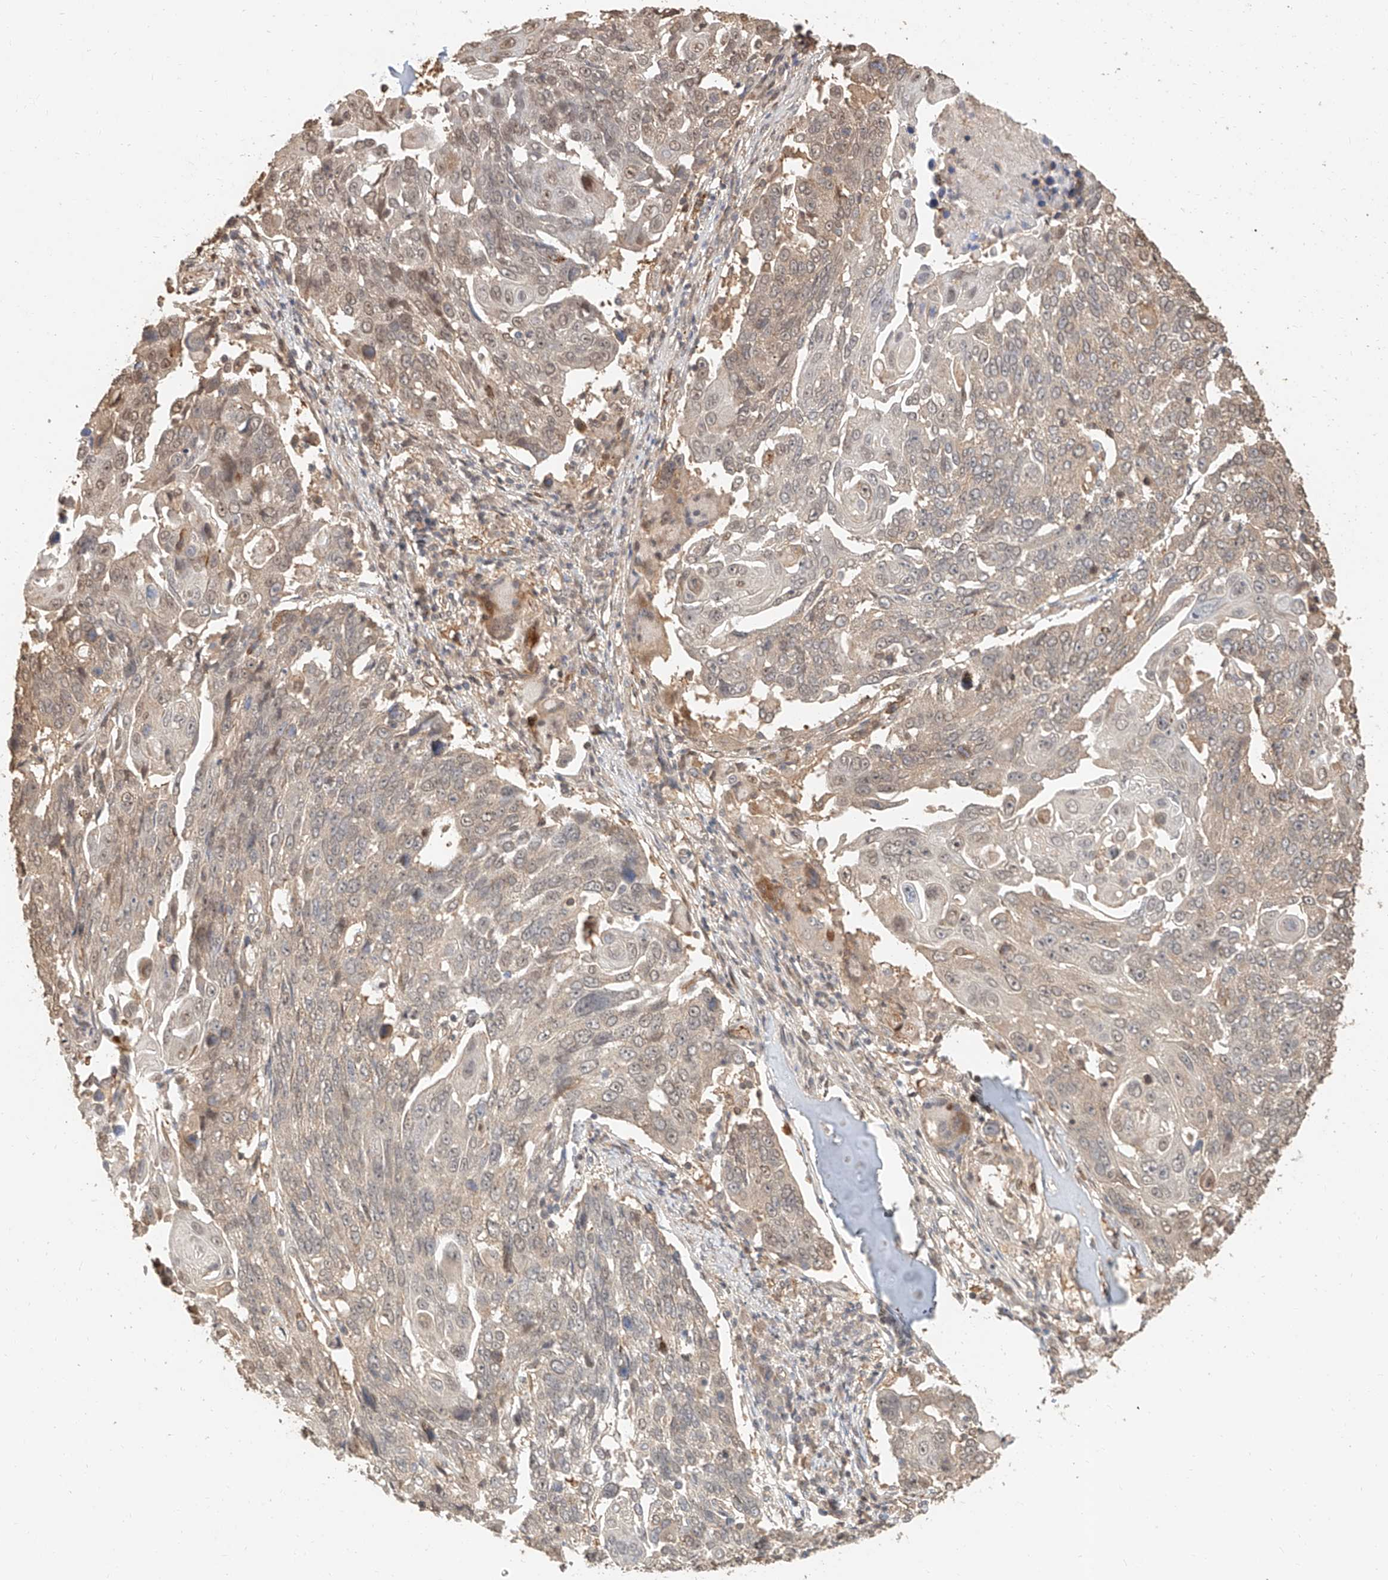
{"staining": {"intensity": "weak", "quantity": "25%-75%", "location": "cytoplasmic/membranous,nuclear"}, "tissue": "lung cancer", "cell_type": "Tumor cells", "image_type": "cancer", "snomed": [{"axis": "morphology", "description": "Squamous cell carcinoma, NOS"}, {"axis": "topography", "description": "Lung"}], "caption": "Immunohistochemistry (IHC) (DAB) staining of lung cancer (squamous cell carcinoma) reveals weak cytoplasmic/membranous and nuclear protein positivity in about 25%-75% of tumor cells.", "gene": "NAP1L1", "patient": {"sex": "male", "age": 66}}